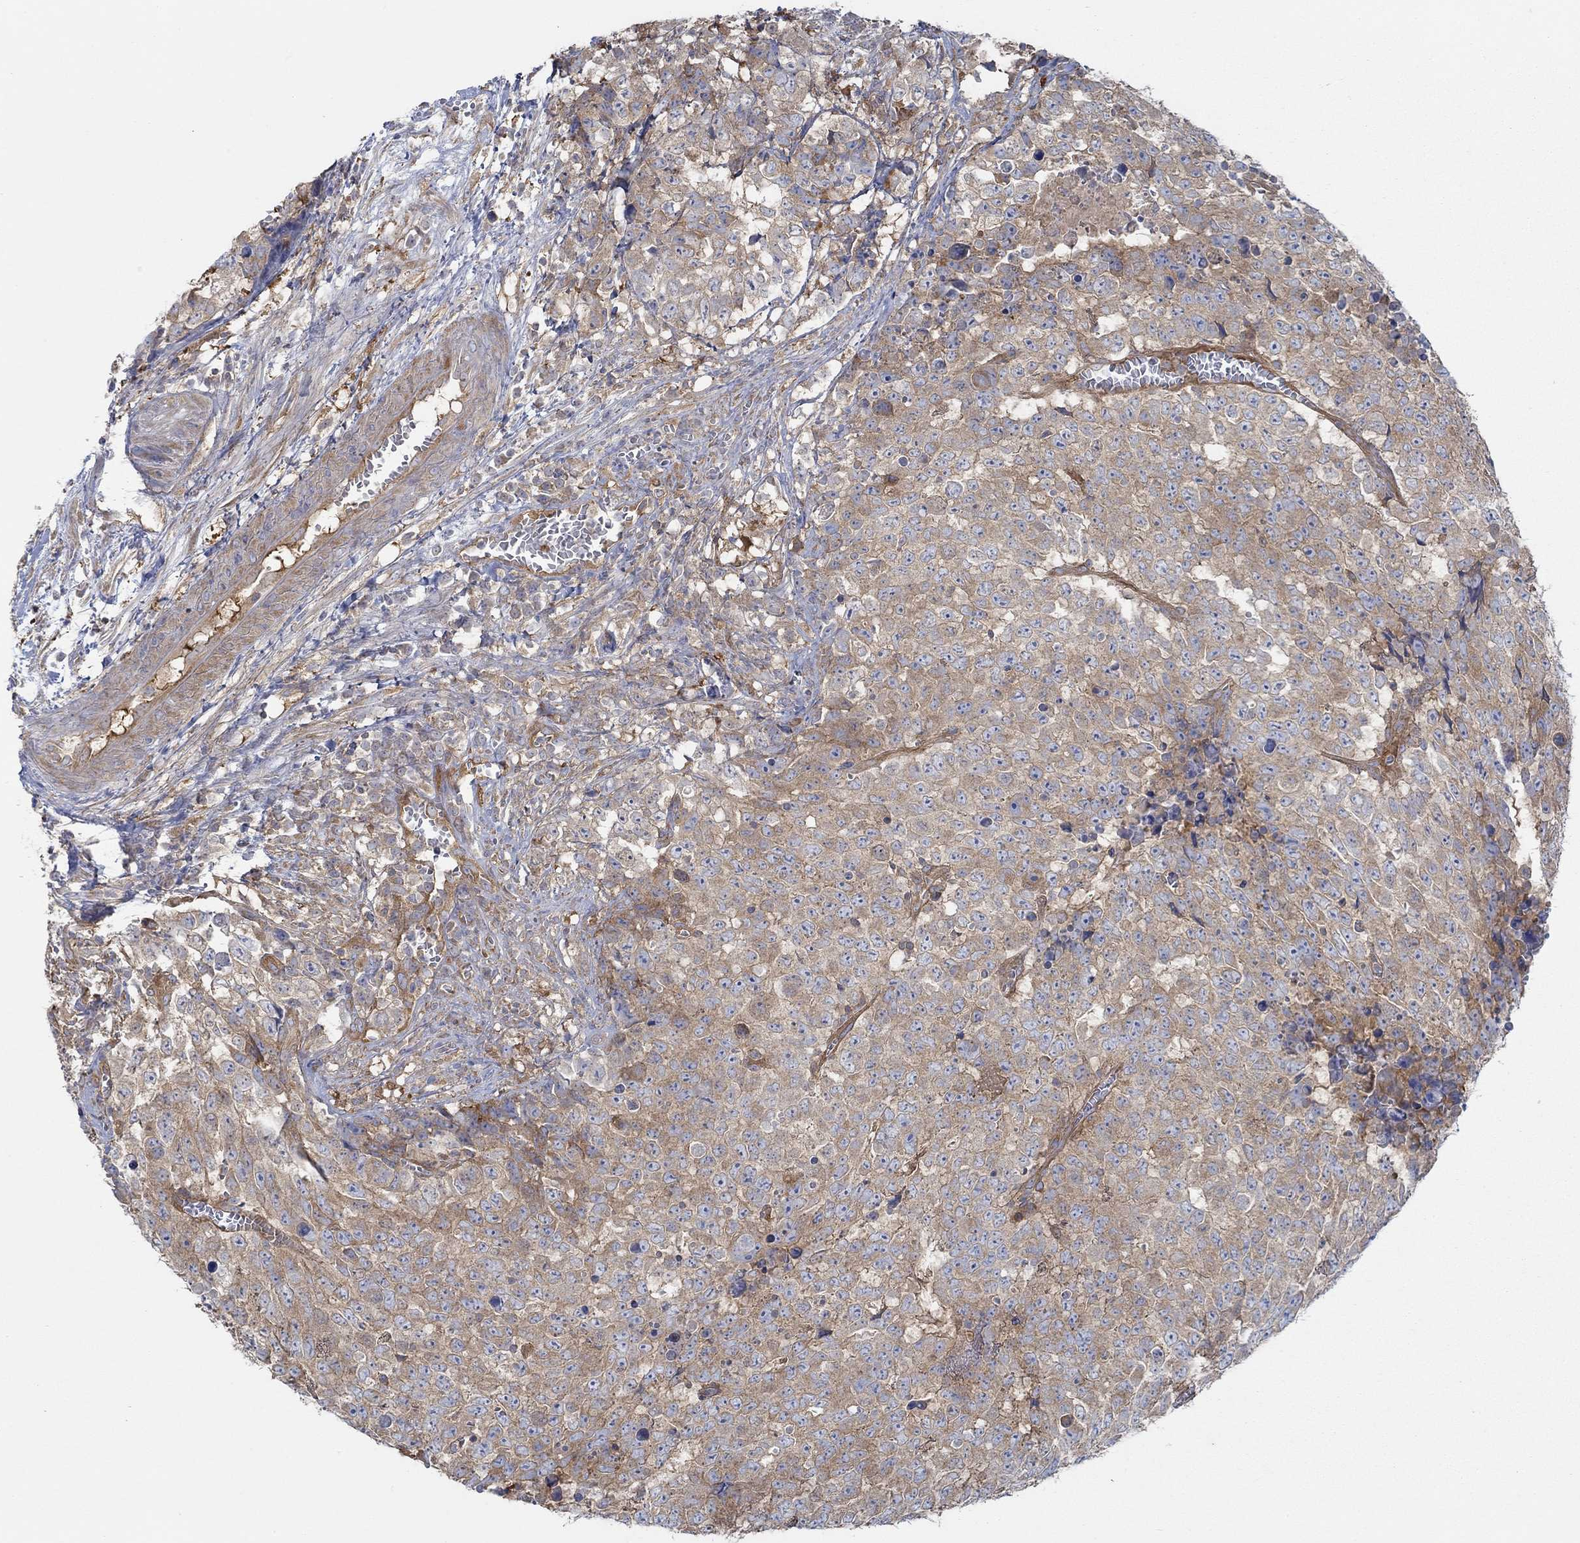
{"staining": {"intensity": "moderate", "quantity": ">75%", "location": "cytoplasmic/membranous"}, "tissue": "testis cancer", "cell_type": "Tumor cells", "image_type": "cancer", "snomed": [{"axis": "morphology", "description": "Carcinoma, Embryonal, NOS"}, {"axis": "topography", "description": "Testis"}], "caption": "A medium amount of moderate cytoplasmic/membranous staining is seen in about >75% of tumor cells in testis cancer (embryonal carcinoma) tissue.", "gene": "SPAG9", "patient": {"sex": "male", "age": 23}}